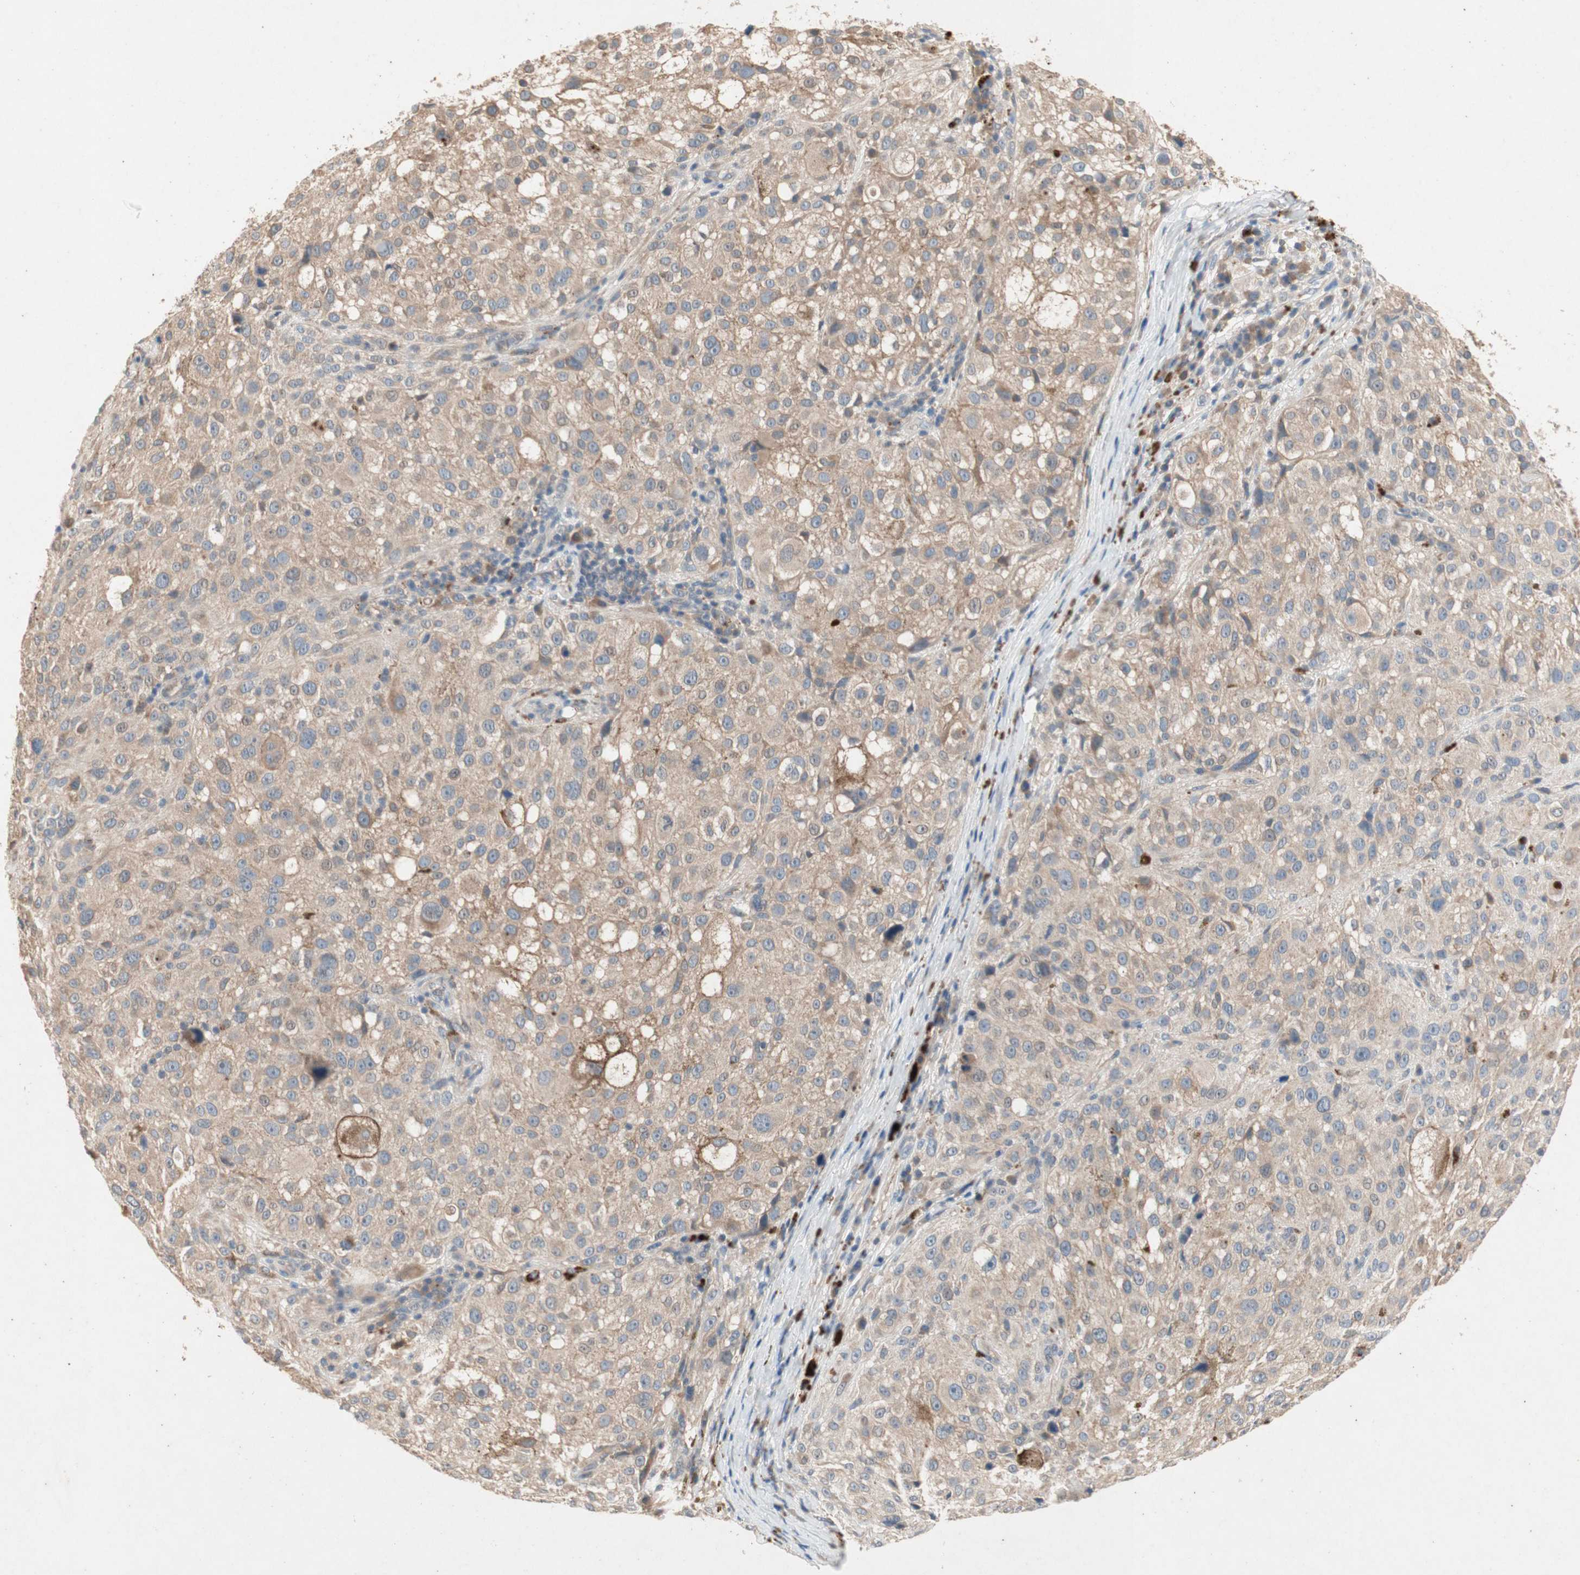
{"staining": {"intensity": "moderate", "quantity": ">75%", "location": "cytoplasmic/membranous"}, "tissue": "melanoma", "cell_type": "Tumor cells", "image_type": "cancer", "snomed": [{"axis": "morphology", "description": "Necrosis, NOS"}, {"axis": "morphology", "description": "Malignant melanoma, NOS"}, {"axis": "topography", "description": "Skin"}], "caption": "The photomicrograph shows staining of malignant melanoma, revealing moderate cytoplasmic/membranous protein staining (brown color) within tumor cells. The protein of interest is shown in brown color, while the nuclei are stained blue.", "gene": "NCLN", "patient": {"sex": "female", "age": 87}}